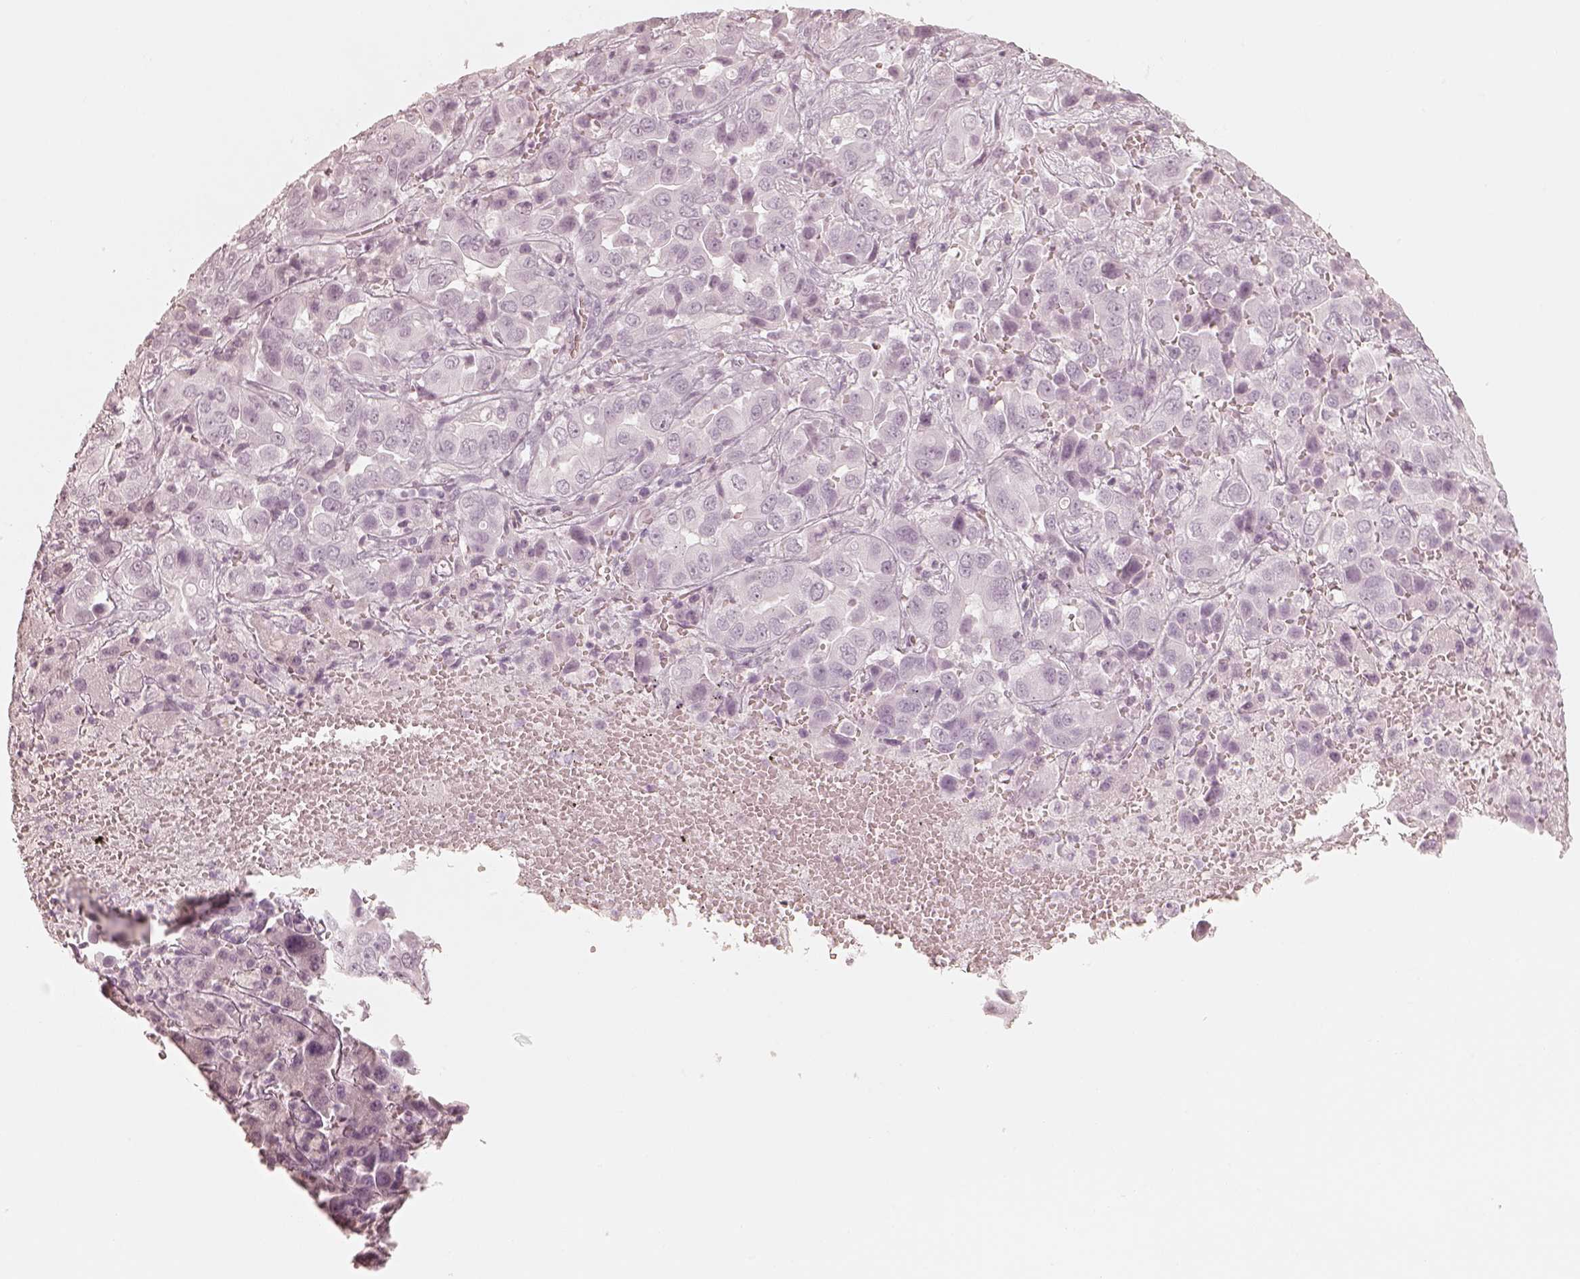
{"staining": {"intensity": "negative", "quantity": "none", "location": "none"}, "tissue": "liver cancer", "cell_type": "Tumor cells", "image_type": "cancer", "snomed": [{"axis": "morphology", "description": "Cholangiocarcinoma"}, {"axis": "topography", "description": "Liver"}], "caption": "IHC photomicrograph of human liver cancer (cholangiocarcinoma) stained for a protein (brown), which exhibits no staining in tumor cells. (DAB IHC, high magnification).", "gene": "KRT82", "patient": {"sex": "female", "age": 52}}